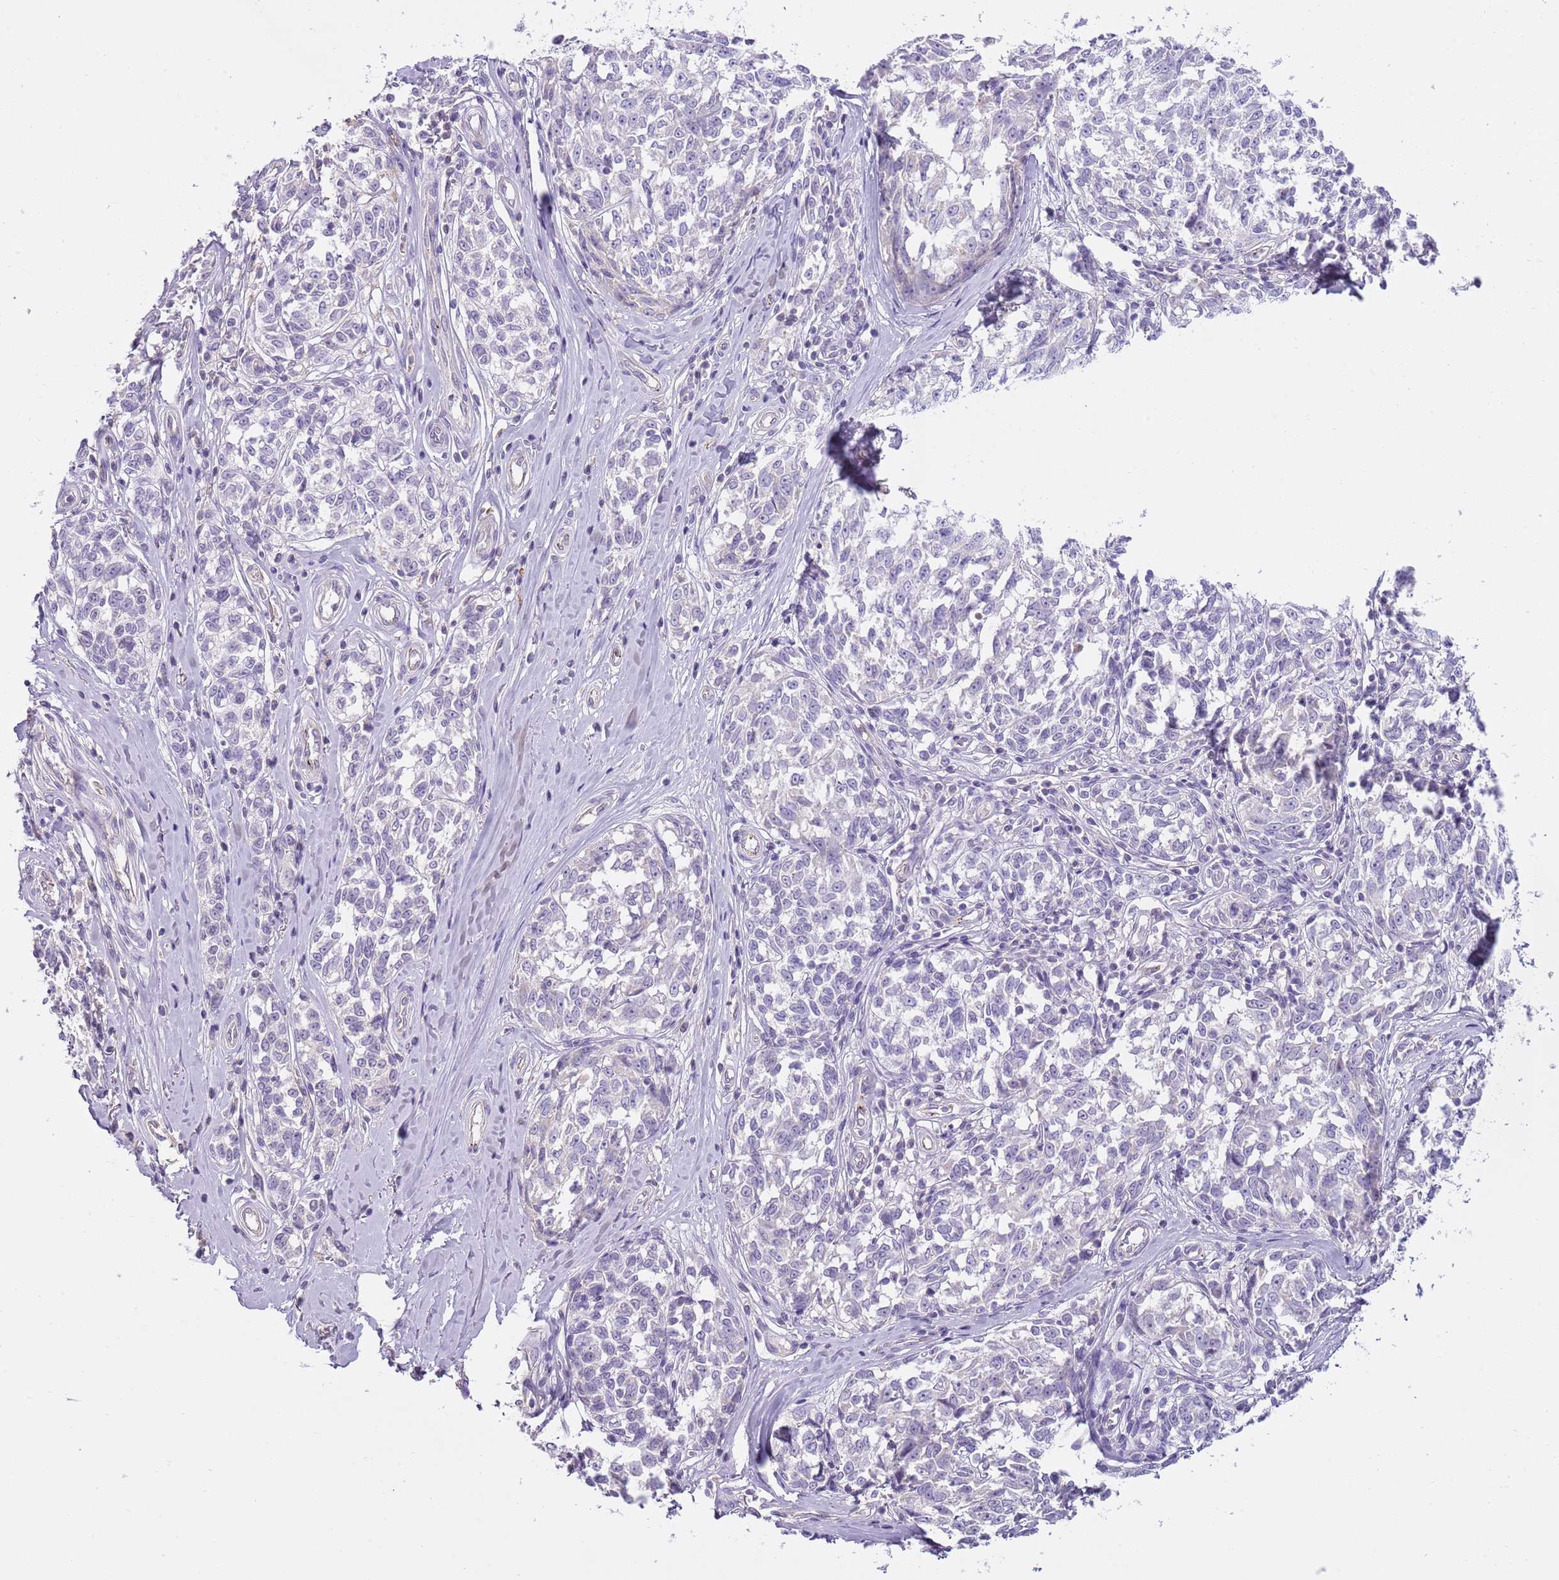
{"staining": {"intensity": "negative", "quantity": "none", "location": "none"}, "tissue": "melanoma", "cell_type": "Tumor cells", "image_type": "cancer", "snomed": [{"axis": "morphology", "description": "Normal tissue, NOS"}, {"axis": "morphology", "description": "Malignant melanoma, NOS"}, {"axis": "topography", "description": "Skin"}], "caption": "DAB immunohistochemical staining of human melanoma shows no significant positivity in tumor cells.", "gene": "HES3", "patient": {"sex": "female", "age": 64}}